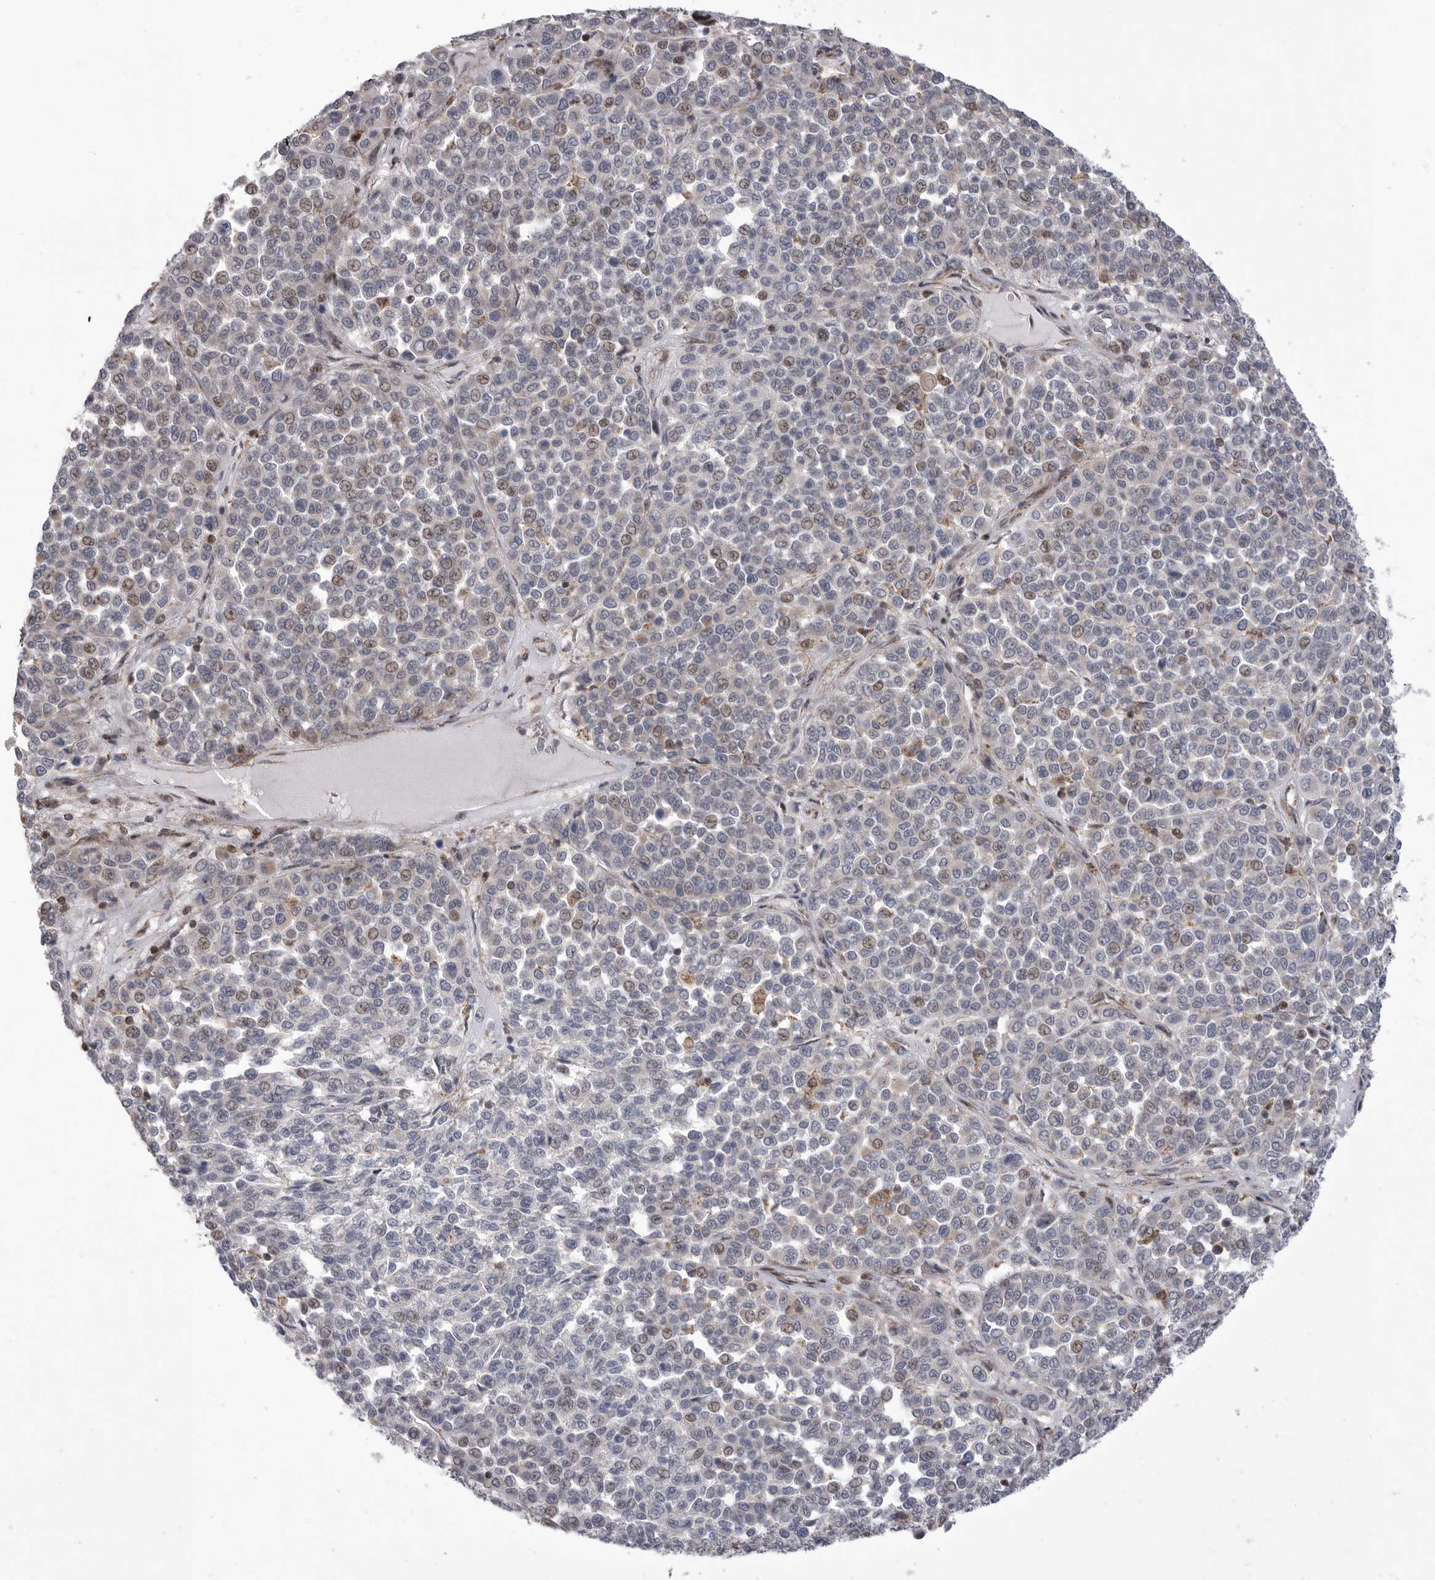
{"staining": {"intensity": "weak", "quantity": "<25%", "location": "nuclear"}, "tissue": "melanoma", "cell_type": "Tumor cells", "image_type": "cancer", "snomed": [{"axis": "morphology", "description": "Malignant melanoma, Metastatic site"}, {"axis": "topography", "description": "Pancreas"}], "caption": "Photomicrograph shows no protein staining in tumor cells of melanoma tissue. The staining is performed using DAB brown chromogen with nuclei counter-stained in using hematoxylin.", "gene": "MPZL1", "patient": {"sex": "female", "age": 30}}